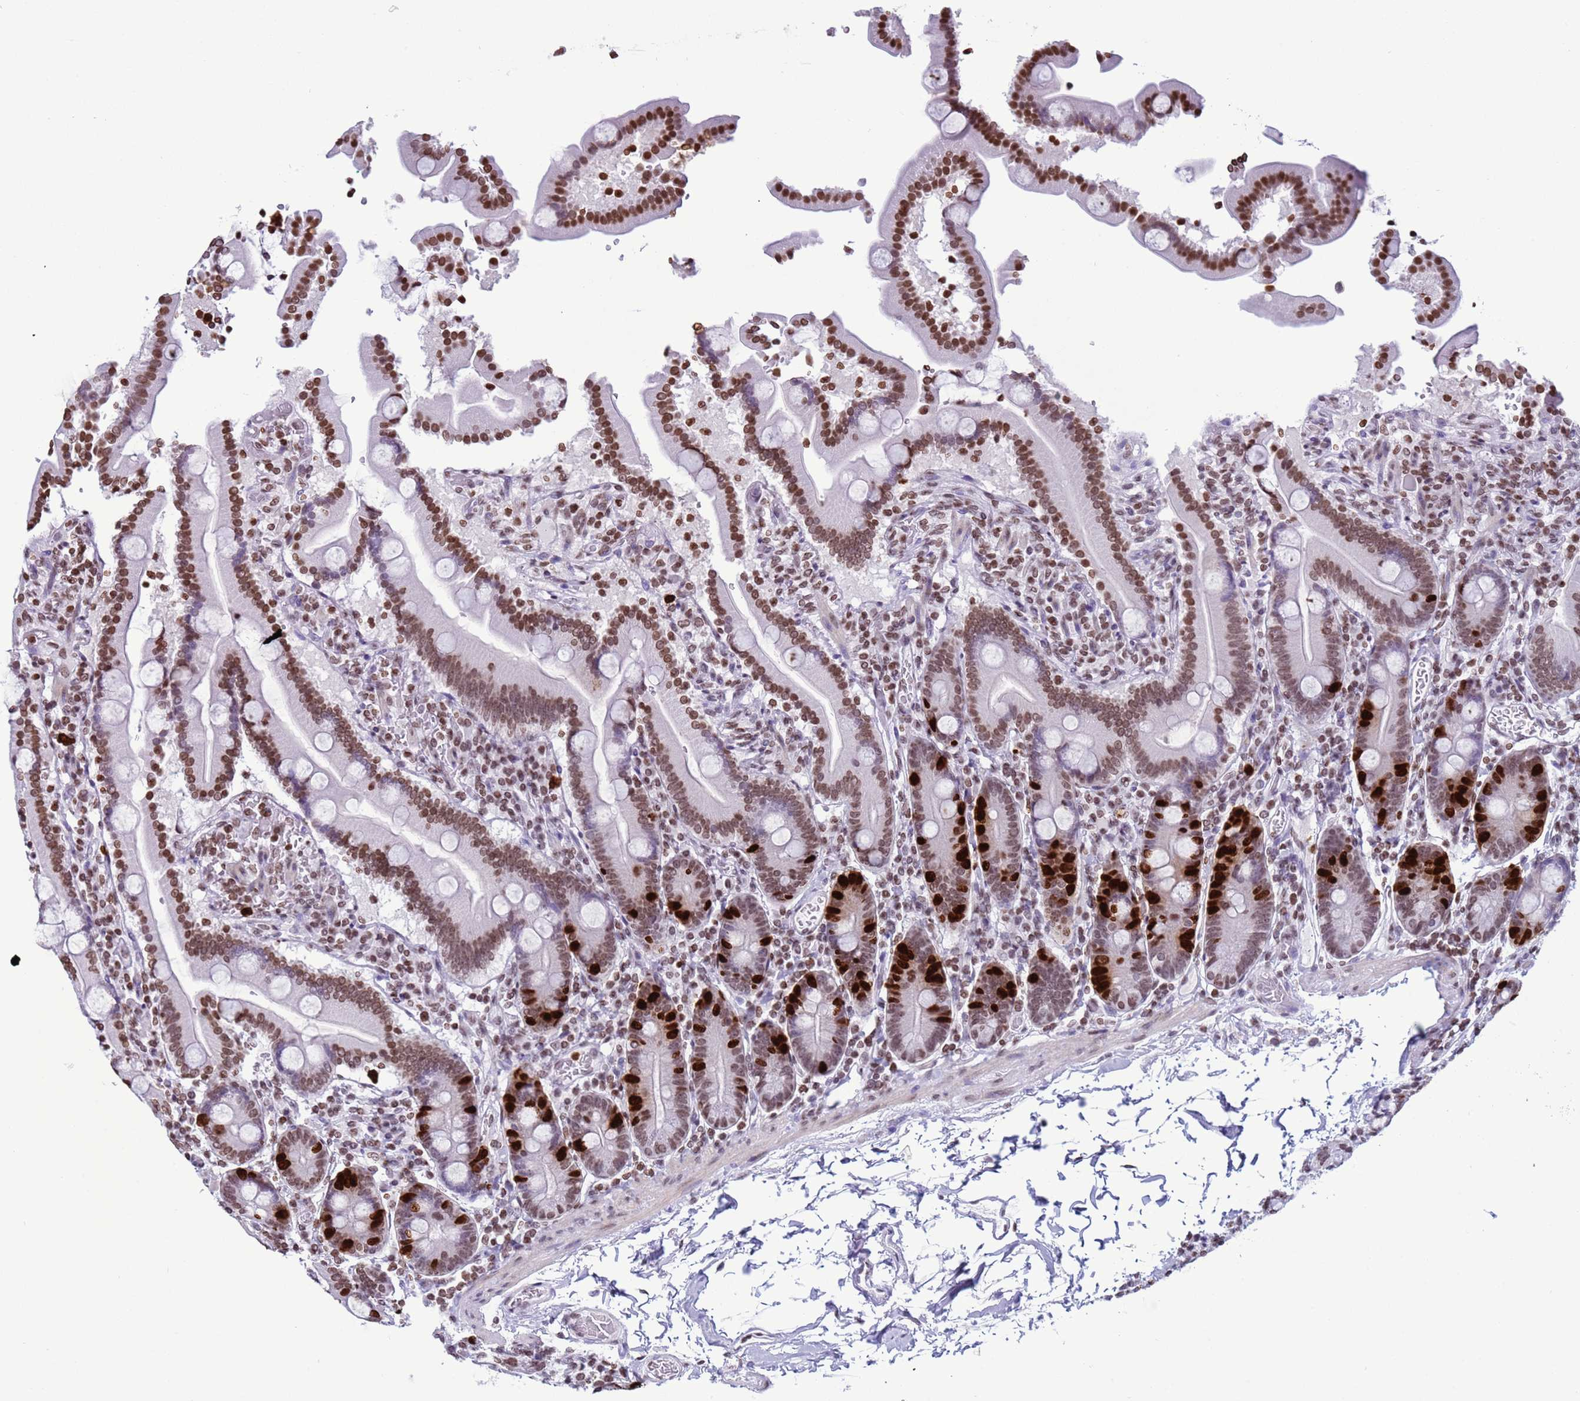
{"staining": {"intensity": "strong", "quantity": ">75%", "location": "nuclear"}, "tissue": "duodenum", "cell_type": "Glandular cells", "image_type": "normal", "snomed": [{"axis": "morphology", "description": "Normal tissue, NOS"}, {"axis": "topography", "description": "Duodenum"}], "caption": "Glandular cells demonstrate high levels of strong nuclear staining in approximately >75% of cells in unremarkable duodenum. Immunohistochemistry (ihc) stains the protein of interest in brown and the nuclei are stained blue.", "gene": "H4C11", "patient": {"sex": "male", "age": 55}}